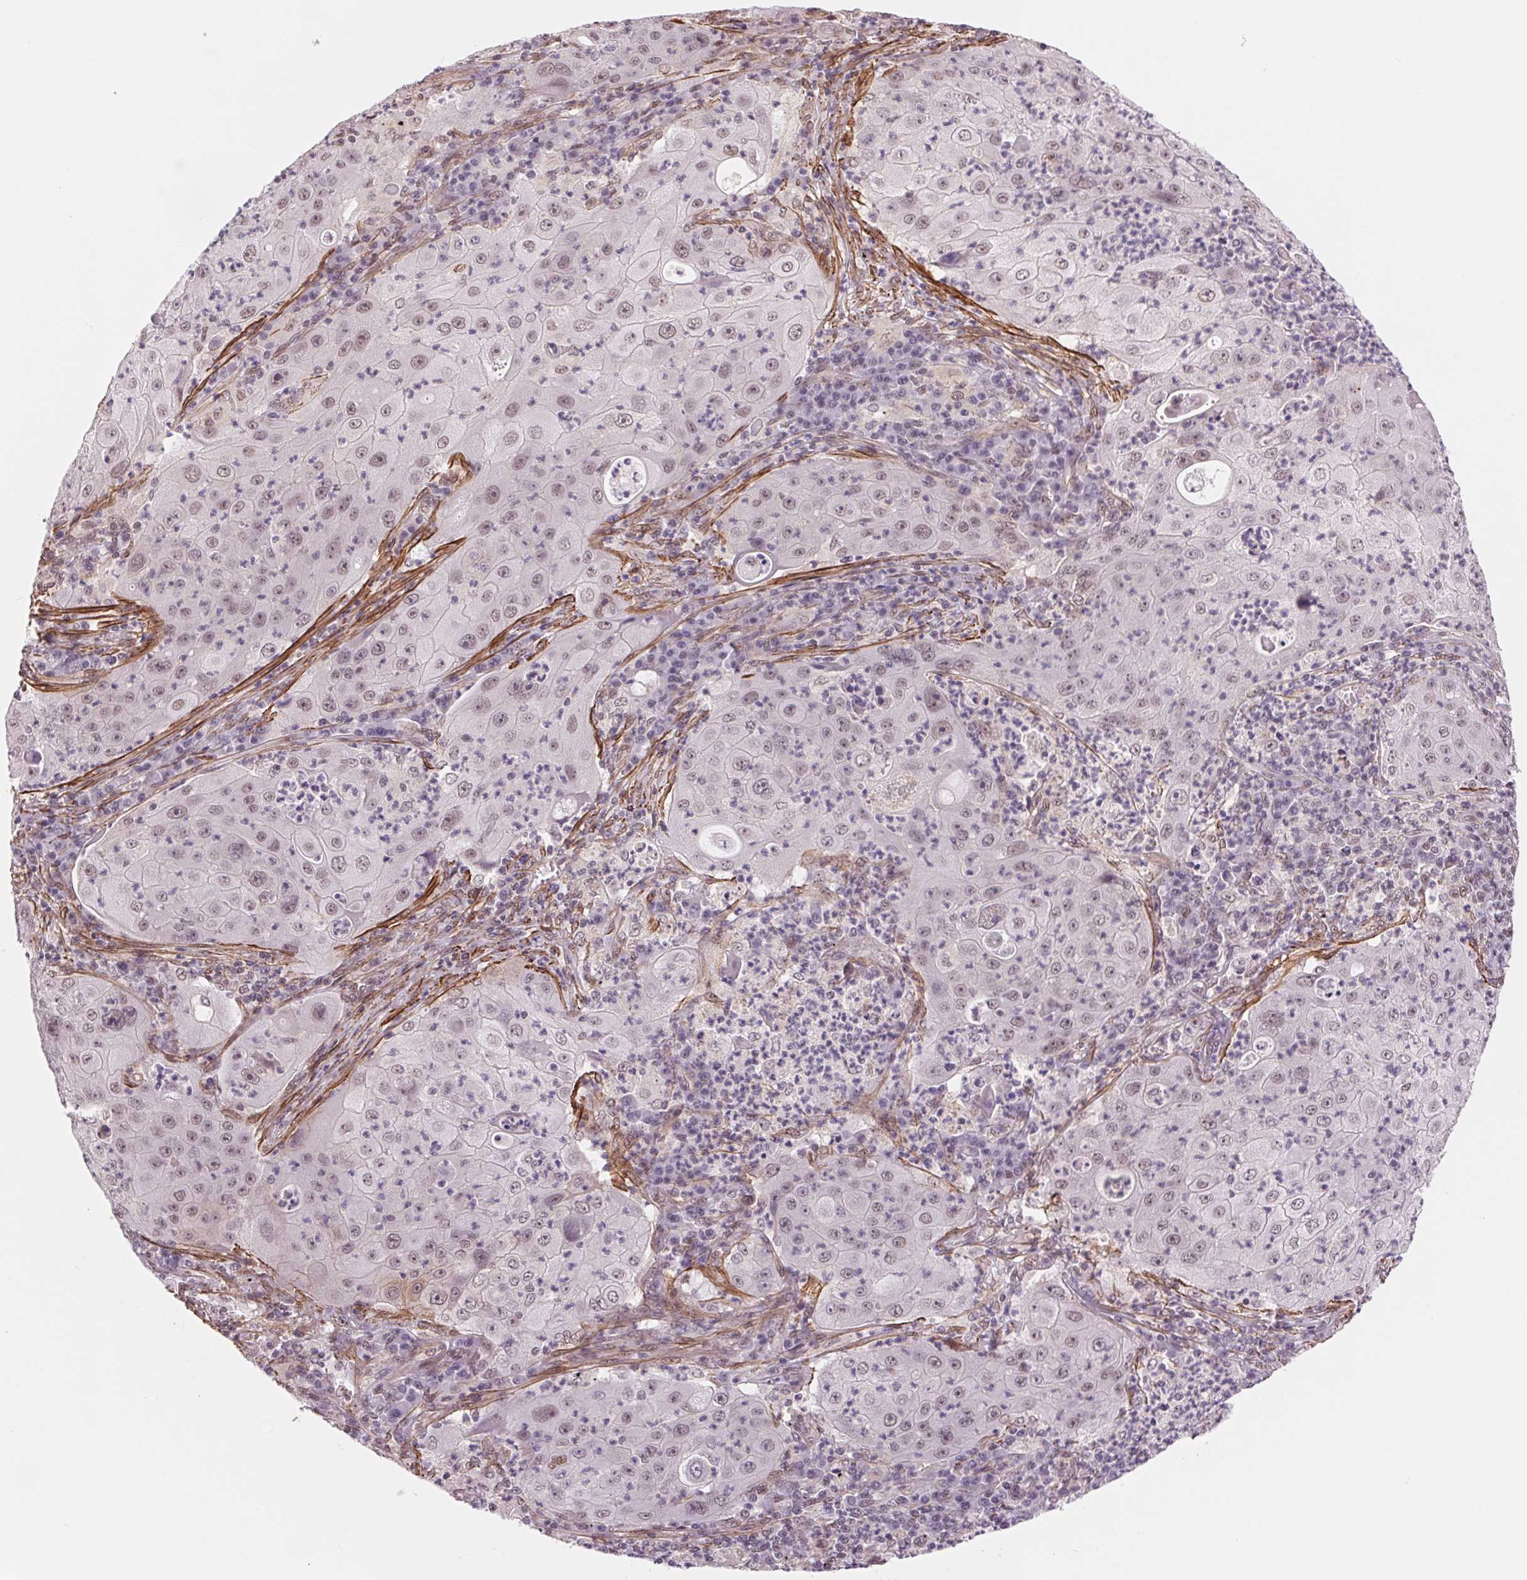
{"staining": {"intensity": "weak", "quantity": "25%-75%", "location": "nuclear"}, "tissue": "lung cancer", "cell_type": "Tumor cells", "image_type": "cancer", "snomed": [{"axis": "morphology", "description": "Squamous cell carcinoma, NOS"}, {"axis": "topography", "description": "Lung"}], "caption": "Immunohistochemistry (IHC) staining of lung cancer, which demonstrates low levels of weak nuclear positivity in approximately 25%-75% of tumor cells indicating weak nuclear protein positivity. The staining was performed using DAB (brown) for protein detection and nuclei were counterstained in hematoxylin (blue).", "gene": "BCAT1", "patient": {"sex": "female", "age": 59}}